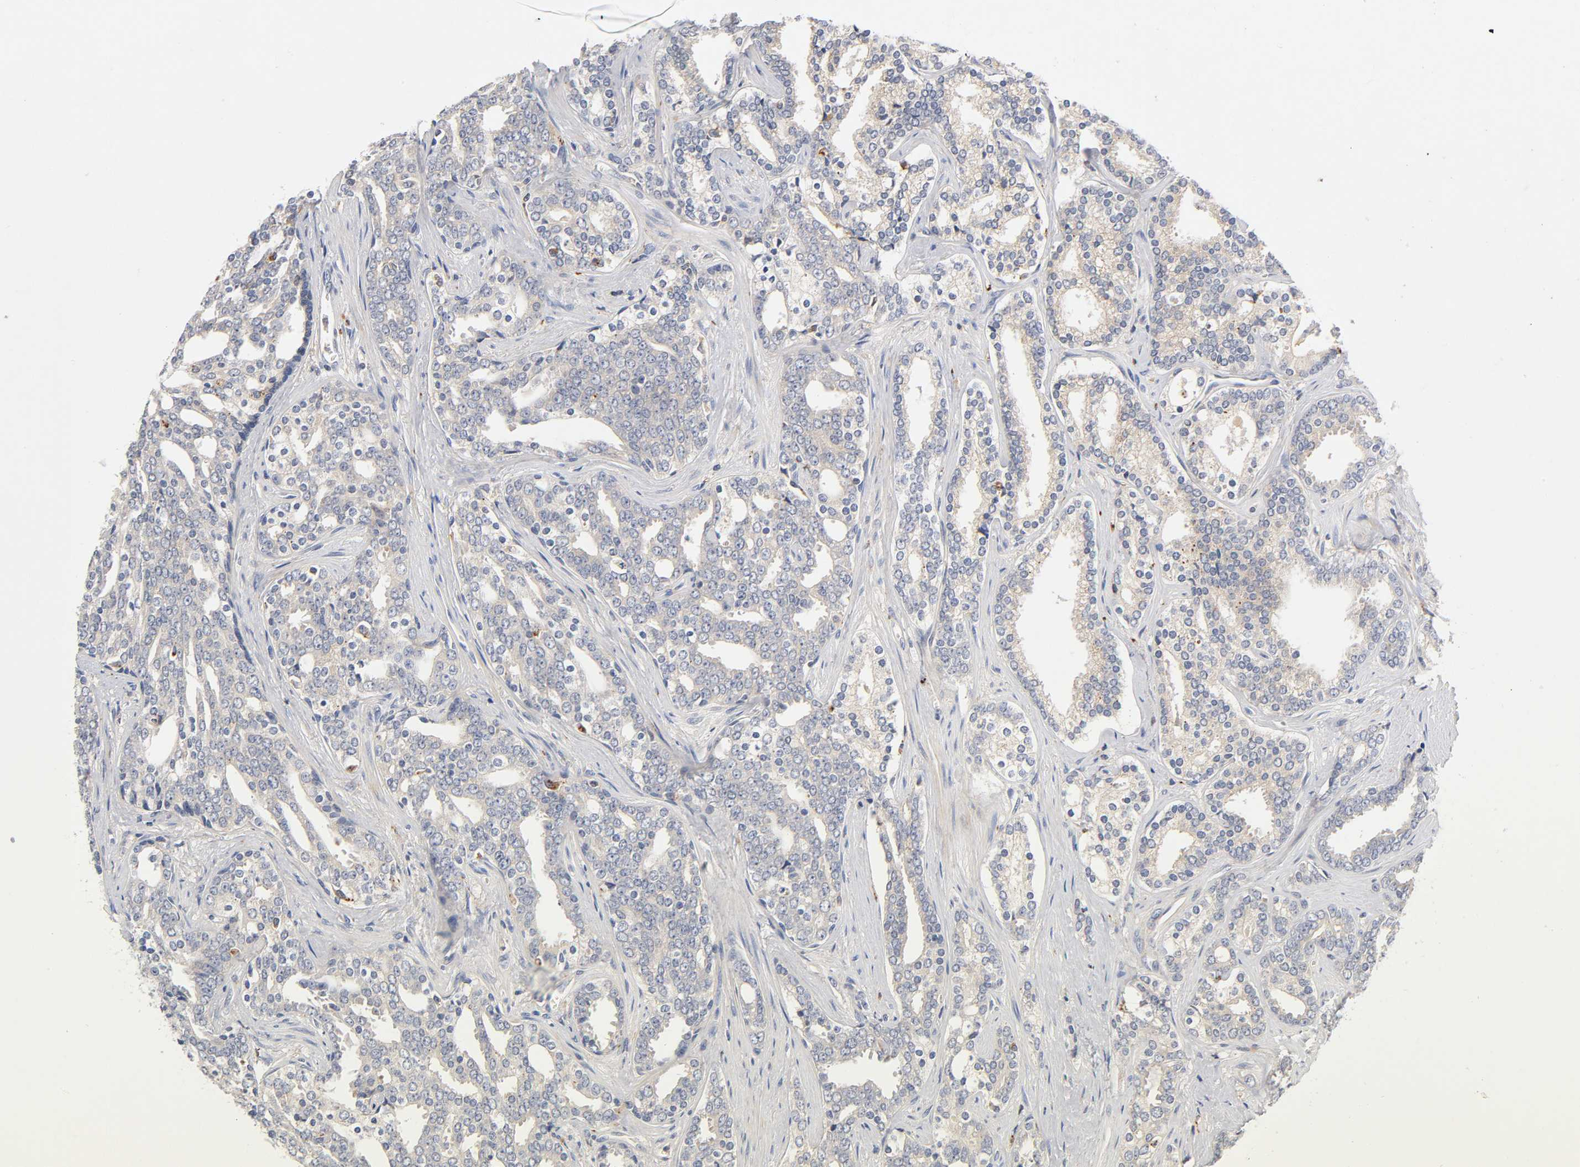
{"staining": {"intensity": "moderate", "quantity": ">75%", "location": "cytoplasmic/membranous"}, "tissue": "prostate cancer", "cell_type": "Tumor cells", "image_type": "cancer", "snomed": [{"axis": "morphology", "description": "Adenocarcinoma, High grade"}, {"axis": "topography", "description": "Prostate"}], "caption": "Prostate cancer (high-grade adenocarcinoma) stained with a protein marker exhibits moderate staining in tumor cells.", "gene": "RHOA", "patient": {"sex": "male", "age": 67}}